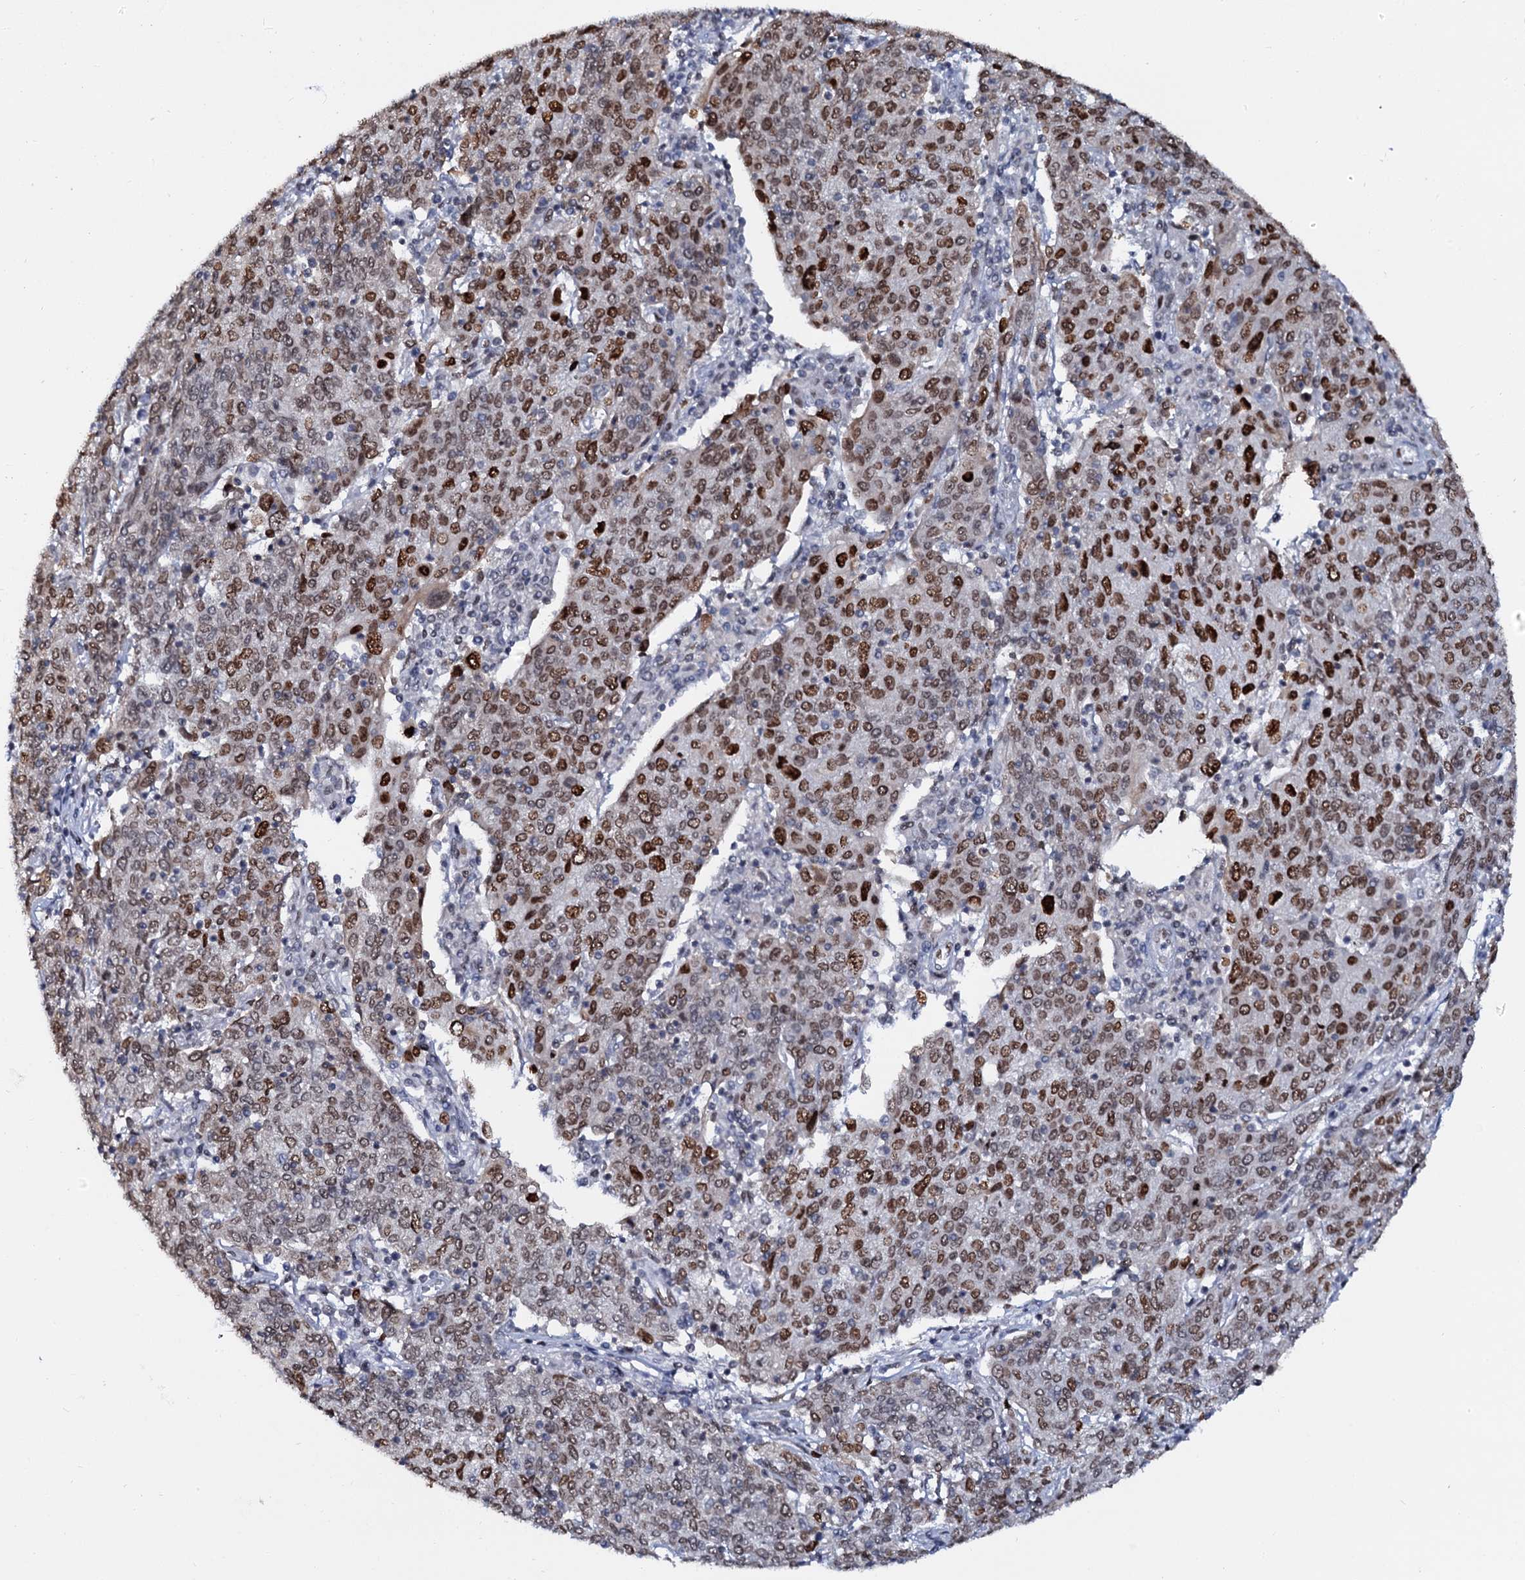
{"staining": {"intensity": "moderate", "quantity": ">75%", "location": "nuclear"}, "tissue": "cervical cancer", "cell_type": "Tumor cells", "image_type": "cancer", "snomed": [{"axis": "morphology", "description": "Squamous cell carcinoma, NOS"}, {"axis": "topography", "description": "Cervix"}], "caption": "IHC histopathology image of human squamous cell carcinoma (cervical) stained for a protein (brown), which displays medium levels of moderate nuclear positivity in approximately >75% of tumor cells.", "gene": "CMAS", "patient": {"sex": "female", "age": 67}}